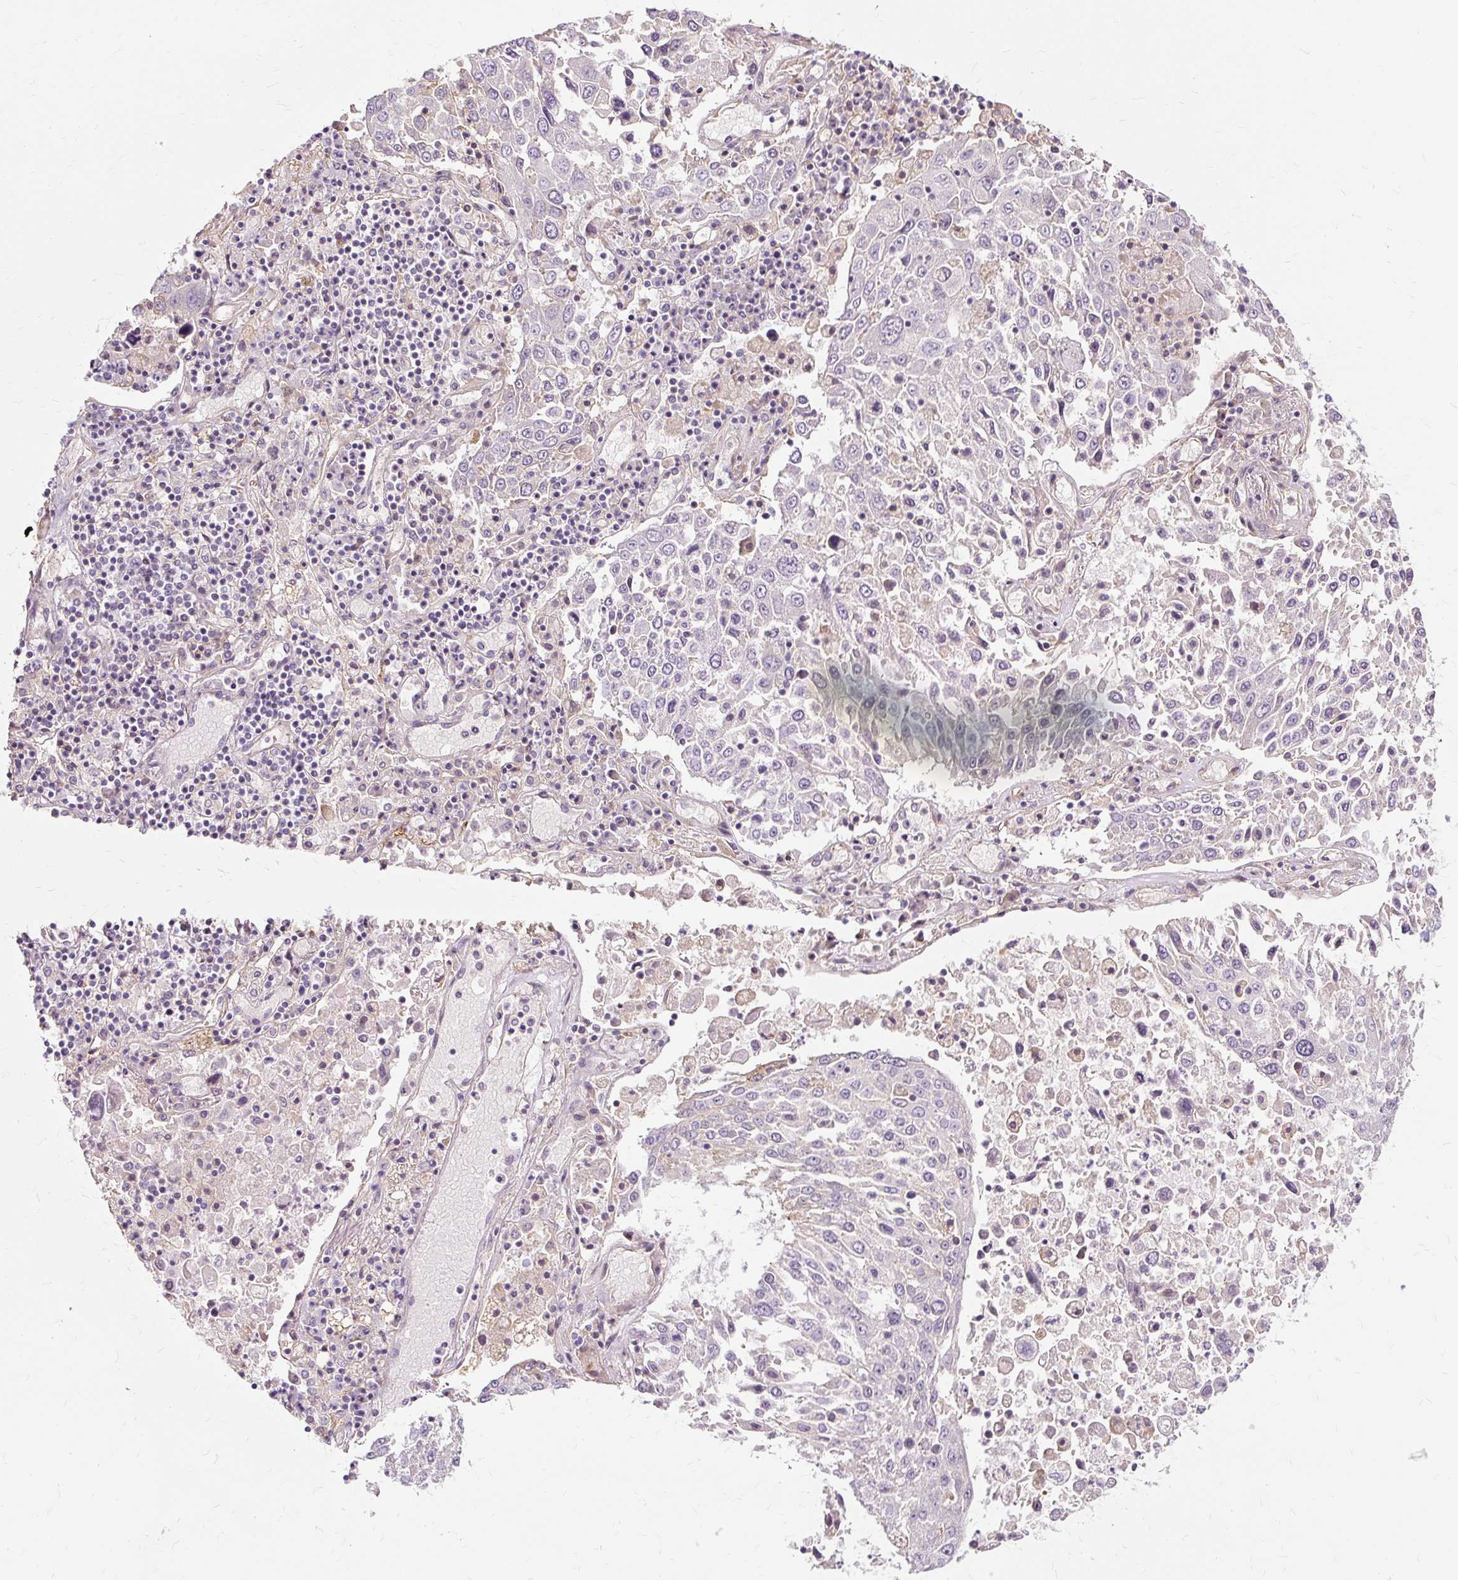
{"staining": {"intensity": "negative", "quantity": "none", "location": "none"}, "tissue": "lung cancer", "cell_type": "Tumor cells", "image_type": "cancer", "snomed": [{"axis": "morphology", "description": "Squamous cell carcinoma, NOS"}, {"axis": "topography", "description": "Lung"}], "caption": "Histopathology image shows no protein positivity in tumor cells of lung squamous cell carcinoma tissue.", "gene": "TSPAN8", "patient": {"sex": "male", "age": 65}}